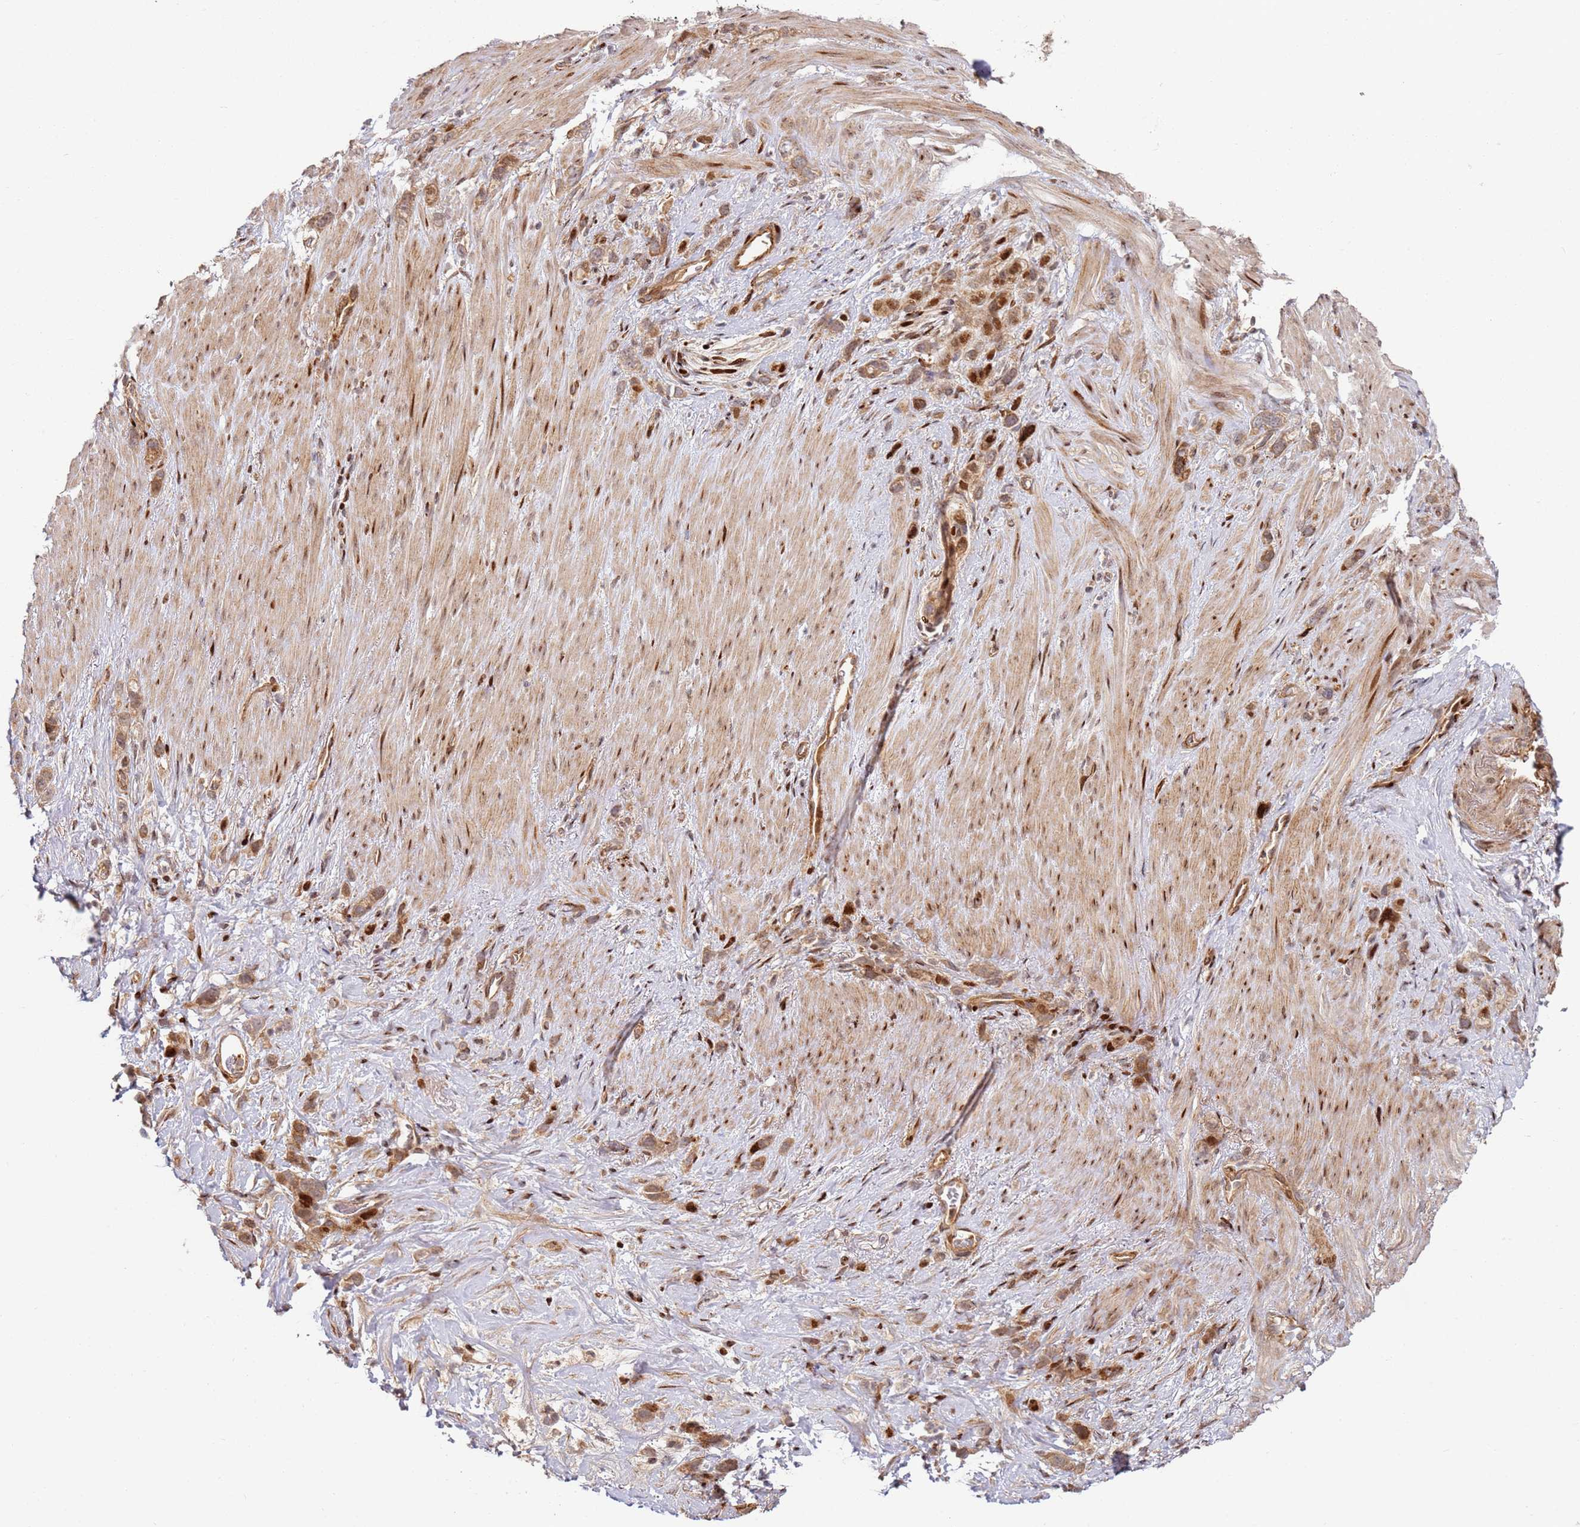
{"staining": {"intensity": "strong", "quantity": ">75%", "location": "cytoplasmic/membranous,nuclear"}, "tissue": "stomach cancer", "cell_type": "Tumor cells", "image_type": "cancer", "snomed": [{"axis": "morphology", "description": "Adenocarcinoma, NOS"}, {"axis": "topography", "description": "Stomach"}], "caption": "A high amount of strong cytoplasmic/membranous and nuclear staining is present in approximately >75% of tumor cells in adenocarcinoma (stomach) tissue. (Brightfield microscopy of DAB IHC at high magnification).", "gene": "TMEM233", "patient": {"sex": "female", "age": 65}}